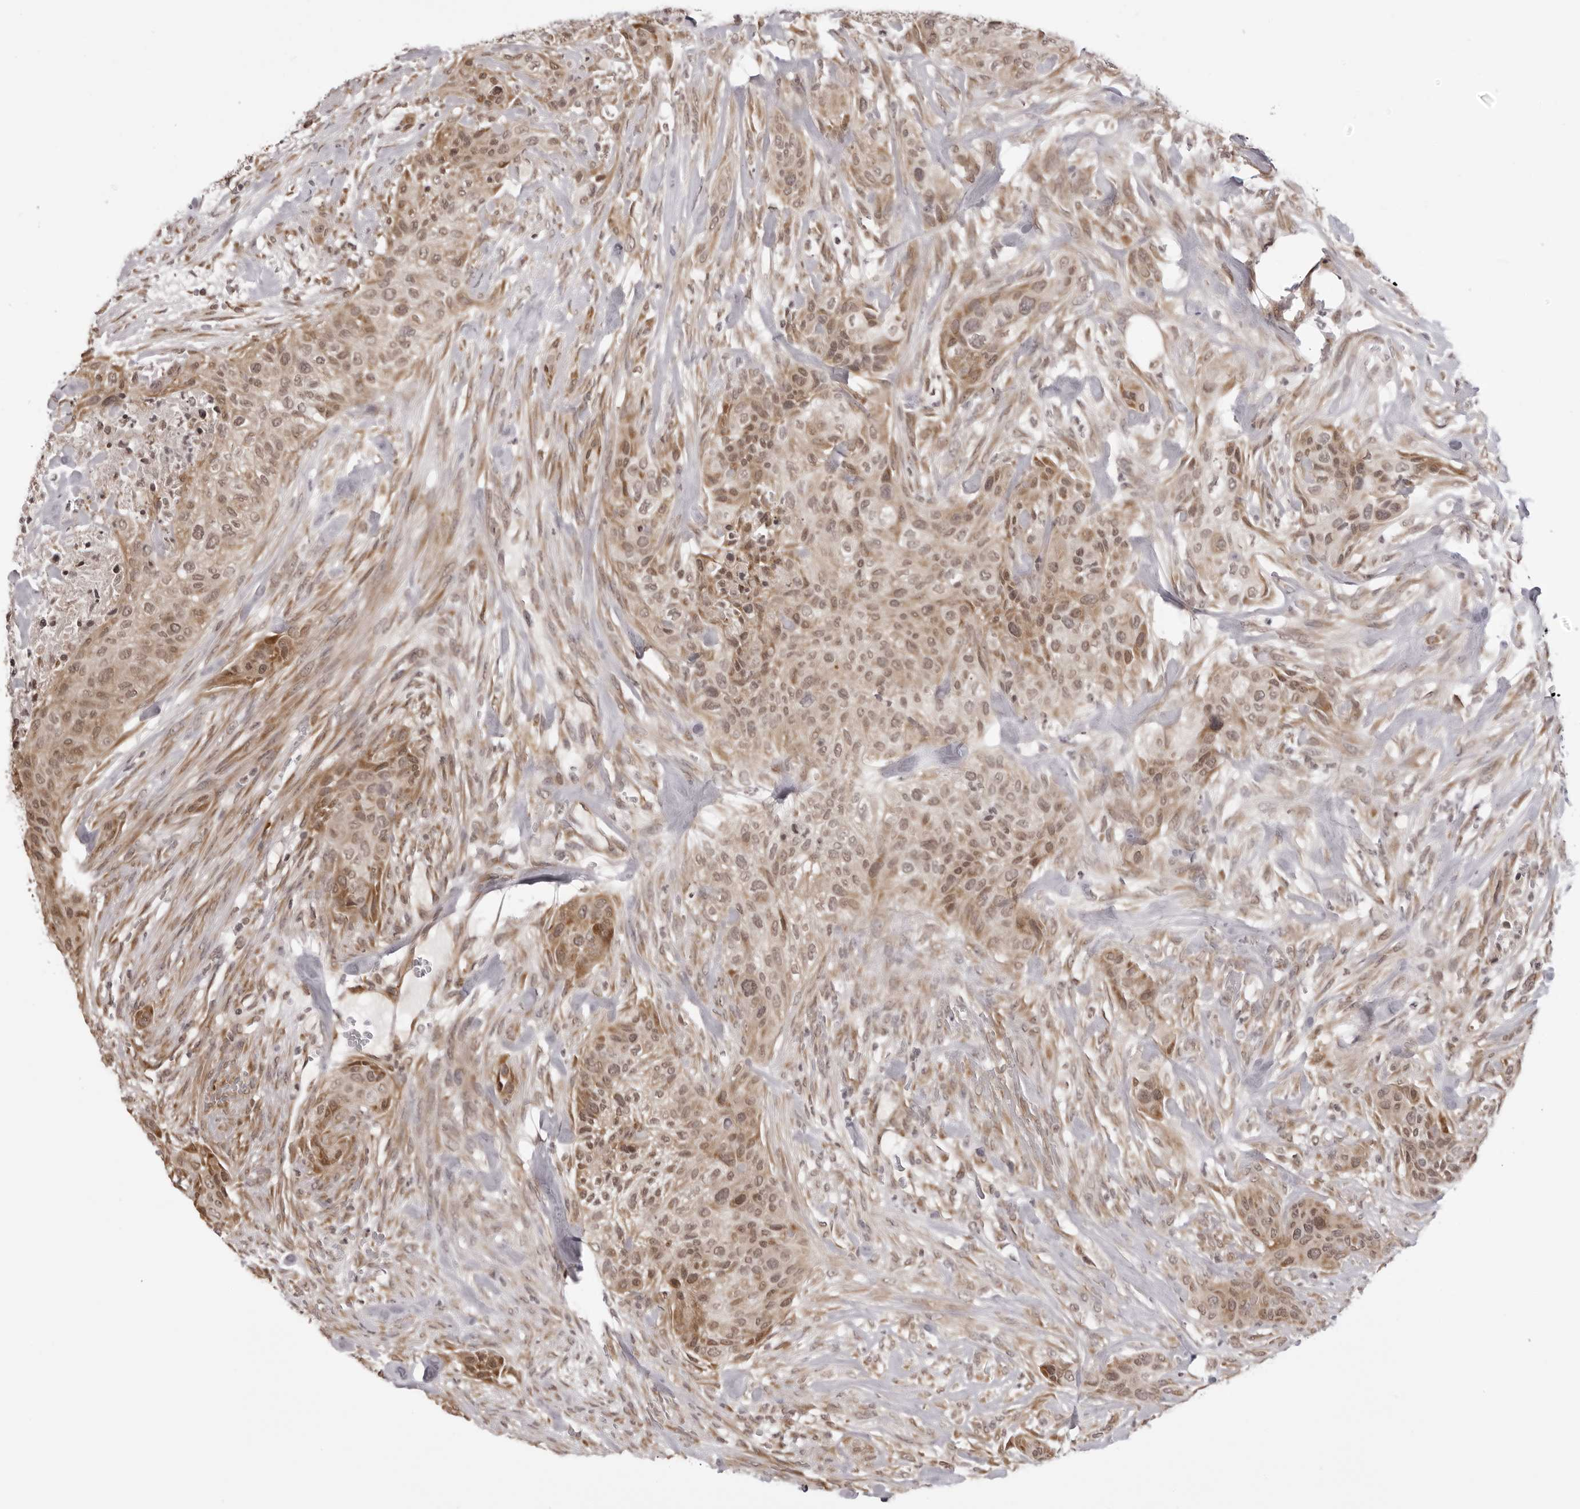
{"staining": {"intensity": "moderate", "quantity": ">75%", "location": "cytoplasmic/membranous,nuclear"}, "tissue": "urothelial cancer", "cell_type": "Tumor cells", "image_type": "cancer", "snomed": [{"axis": "morphology", "description": "Urothelial carcinoma, High grade"}, {"axis": "topography", "description": "Urinary bladder"}], "caption": "The micrograph displays immunohistochemical staining of urothelial carcinoma (high-grade). There is moderate cytoplasmic/membranous and nuclear expression is seen in about >75% of tumor cells.", "gene": "ZC3H11A", "patient": {"sex": "male", "age": 35}}